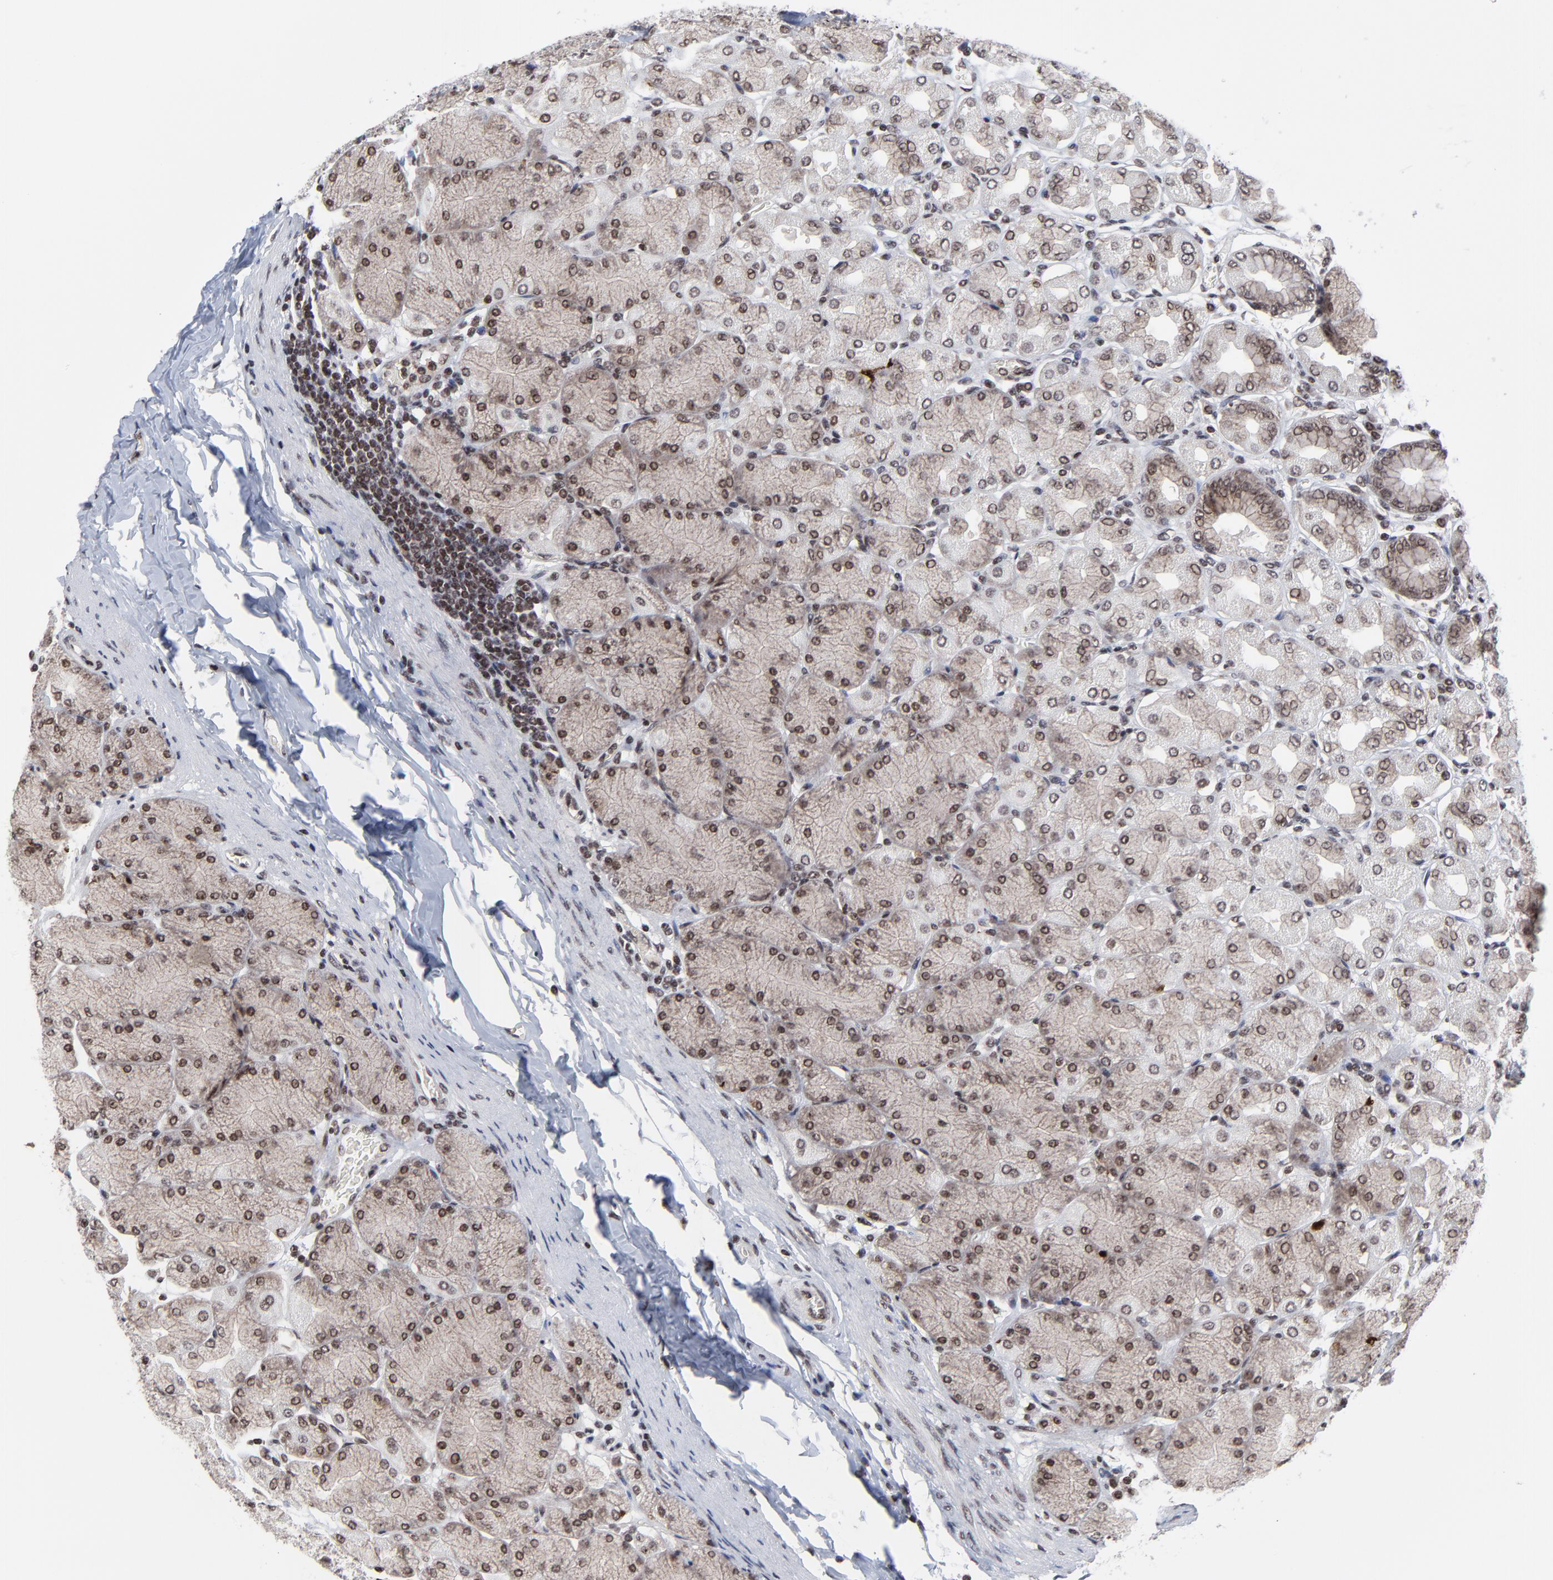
{"staining": {"intensity": "moderate", "quantity": ">75%", "location": "nuclear"}, "tissue": "stomach", "cell_type": "Glandular cells", "image_type": "normal", "snomed": [{"axis": "morphology", "description": "Normal tissue, NOS"}, {"axis": "topography", "description": "Stomach, upper"}], "caption": "IHC photomicrograph of benign stomach stained for a protein (brown), which exhibits medium levels of moderate nuclear staining in about >75% of glandular cells.", "gene": "ZNF777", "patient": {"sex": "female", "age": 56}}